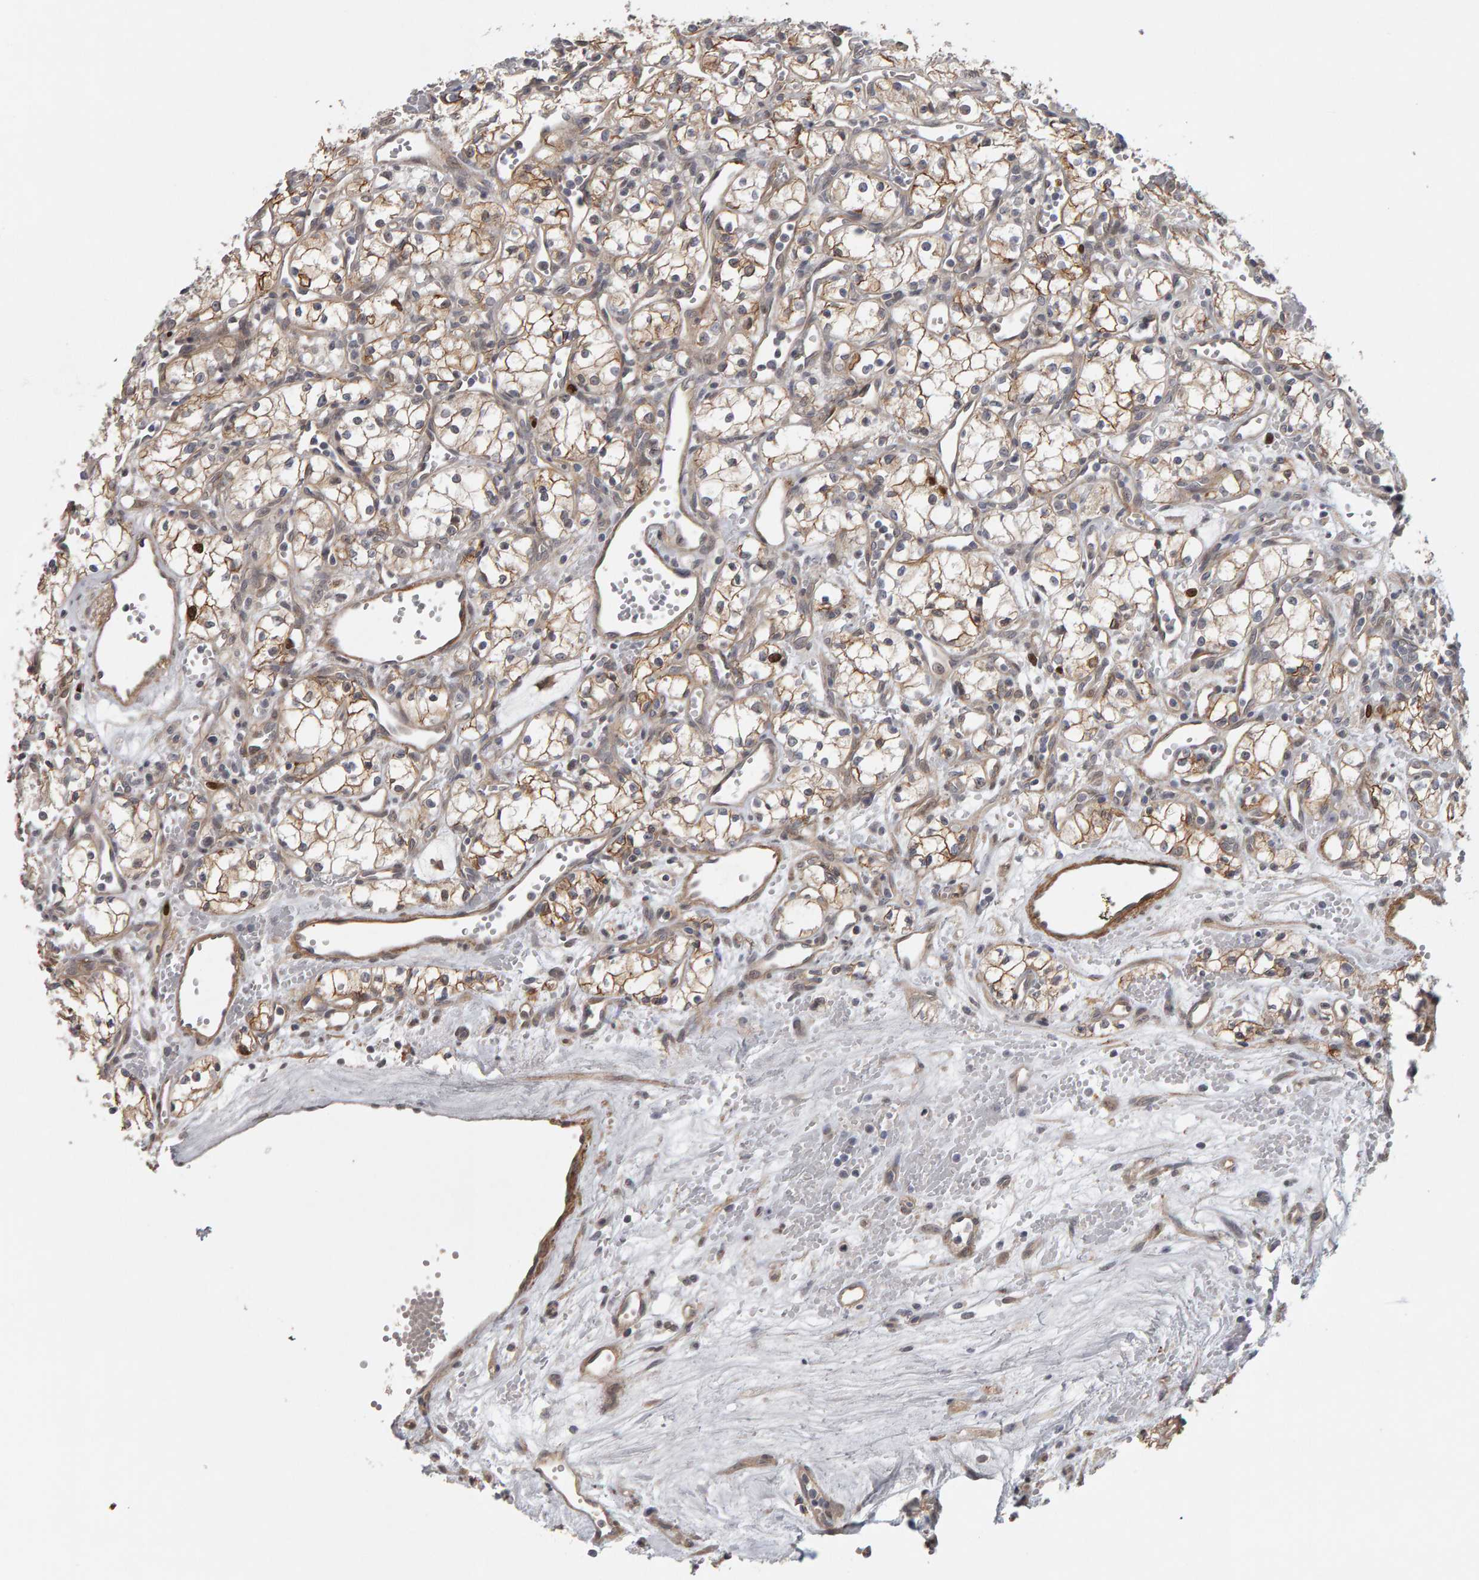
{"staining": {"intensity": "moderate", "quantity": ">75%", "location": "cytoplasmic/membranous"}, "tissue": "renal cancer", "cell_type": "Tumor cells", "image_type": "cancer", "snomed": [{"axis": "morphology", "description": "Adenocarcinoma, NOS"}, {"axis": "topography", "description": "Kidney"}], "caption": "About >75% of tumor cells in renal adenocarcinoma display moderate cytoplasmic/membranous protein staining as visualized by brown immunohistochemical staining.", "gene": "CDCA5", "patient": {"sex": "male", "age": 59}}